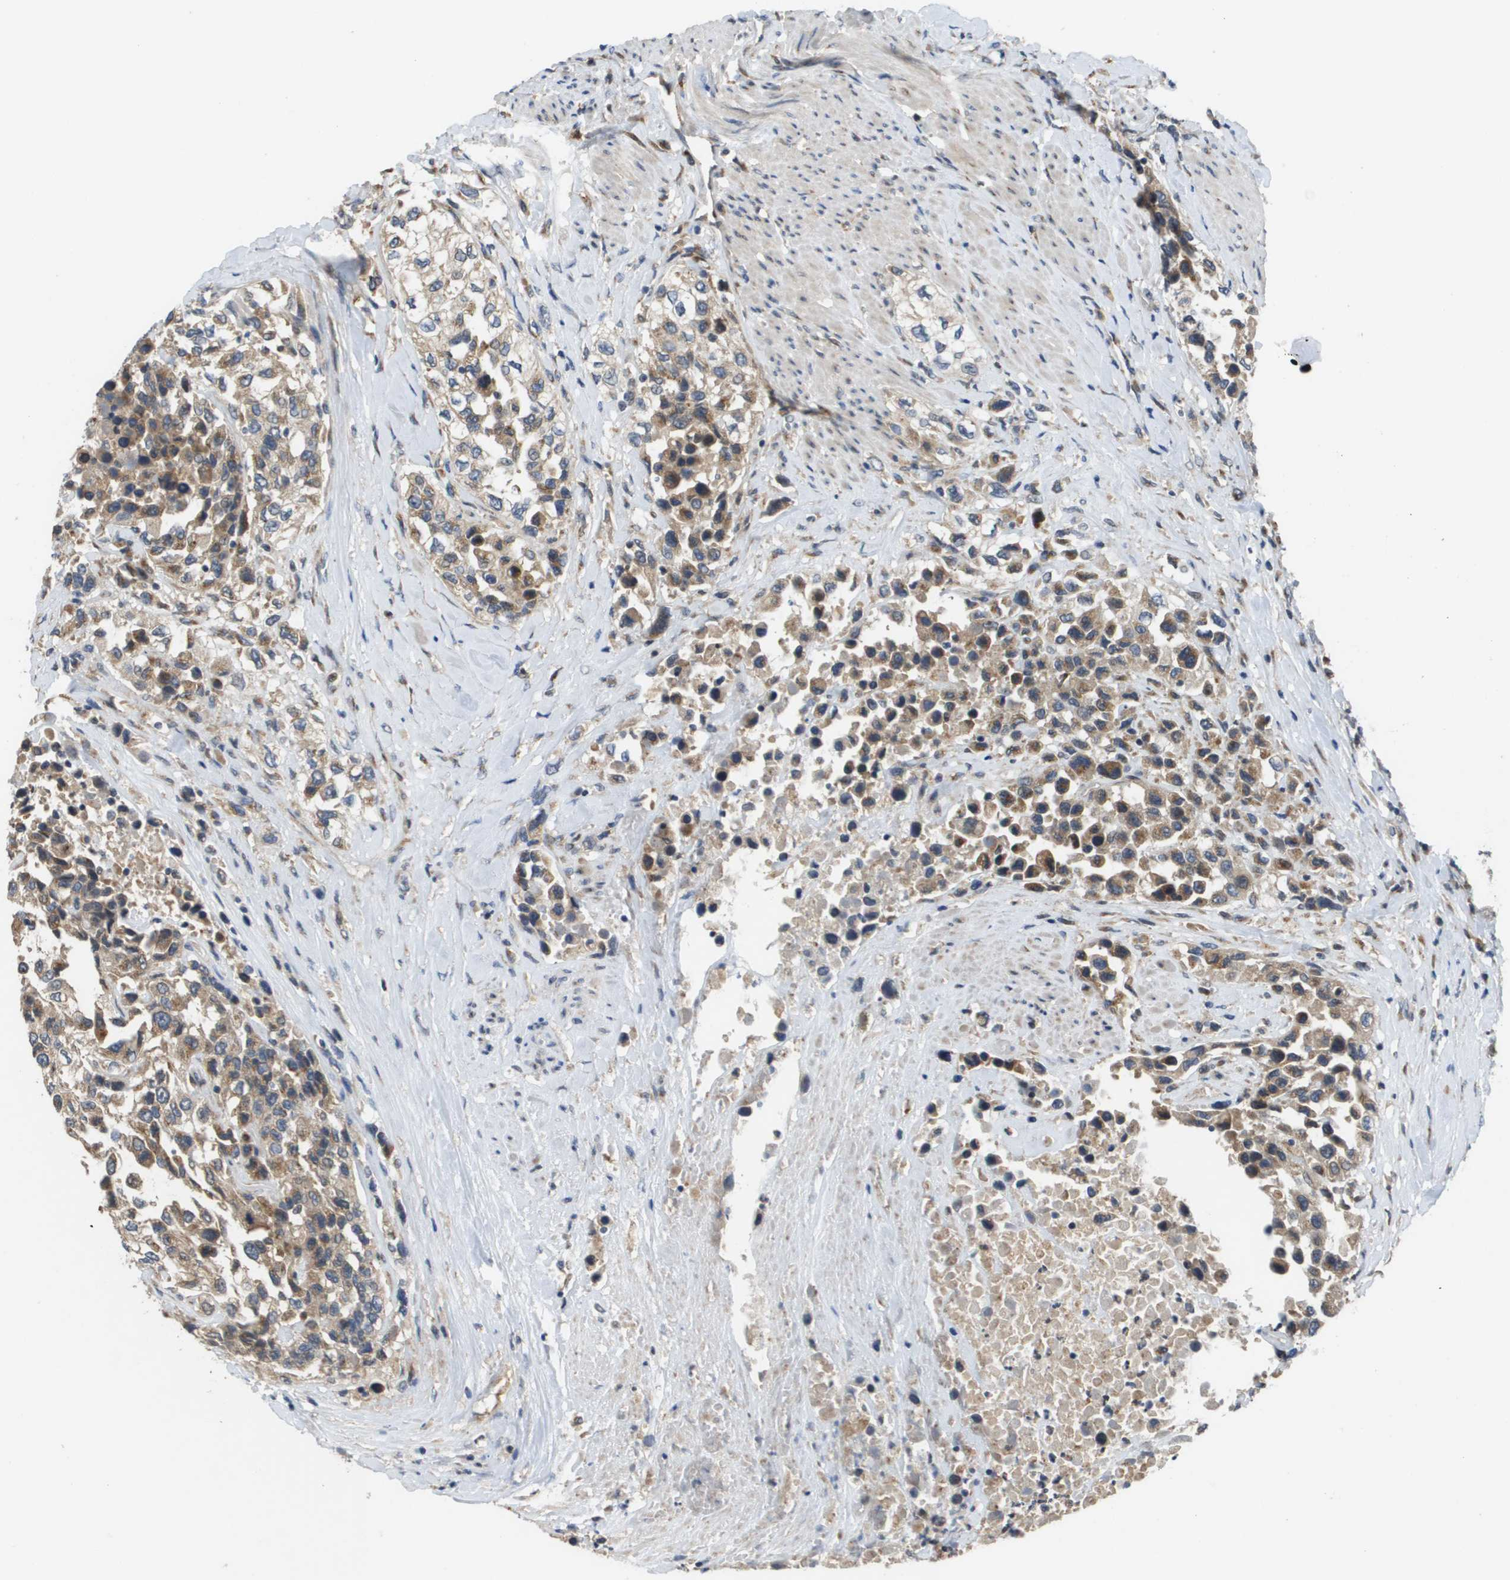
{"staining": {"intensity": "moderate", "quantity": ">75%", "location": "cytoplasmic/membranous"}, "tissue": "urothelial cancer", "cell_type": "Tumor cells", "image_type": "cancer", "snomed": [{"axis": "morphology", "description": "Urothelial carcinoma, High grade"}, {"axis": "topography", "description": "Urinary bladder"}], "caption": "Immunohistochemical staining of human high-grade urothelial carcinoma demonstrates medium levels of moderate cytoplasmic/membranous expression in approximately >75% of tumor cells.", "gene": "PCK1", "patient": {"sex": "female", "age": 80}}